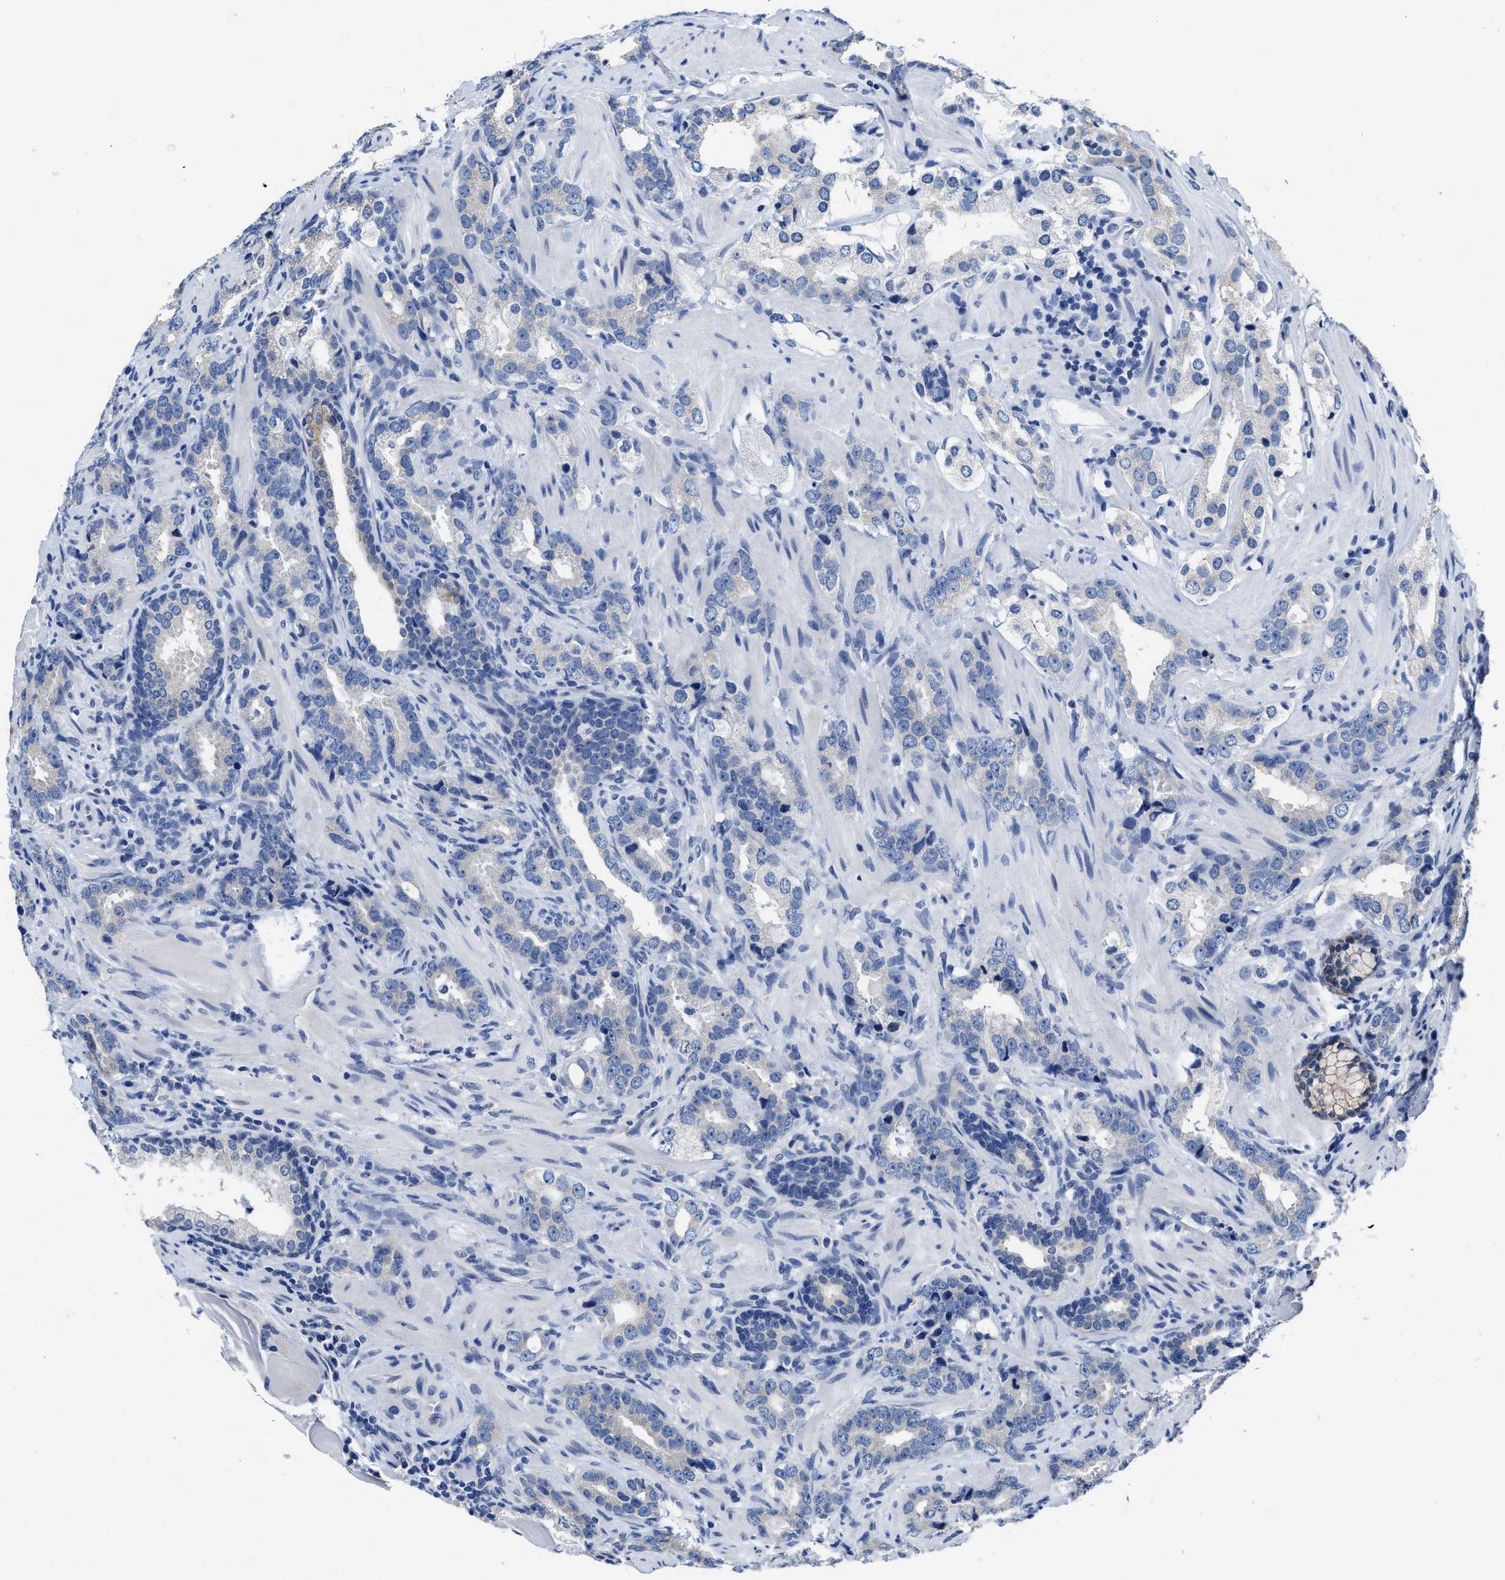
{"staining": {"intensity": "negative", "quantity": "none", "location": "none"}, "tissue": "prostate cancer", "cell_type": "Tumor cells", "image_type": "cancer", "snomed": [{"axis": "morphology", "description": "Adenocarcinoma, High grade"}, {"axis": "topography", "description": "Prostate"}], "caption": "This is a image of immunohistochemistry (IHC) staining of prostate high-grade adenocarcinoma, which shows no expression in tumor cells.", "gene": "HOOK1", "patient": {"sex": "male", "age": 63}}